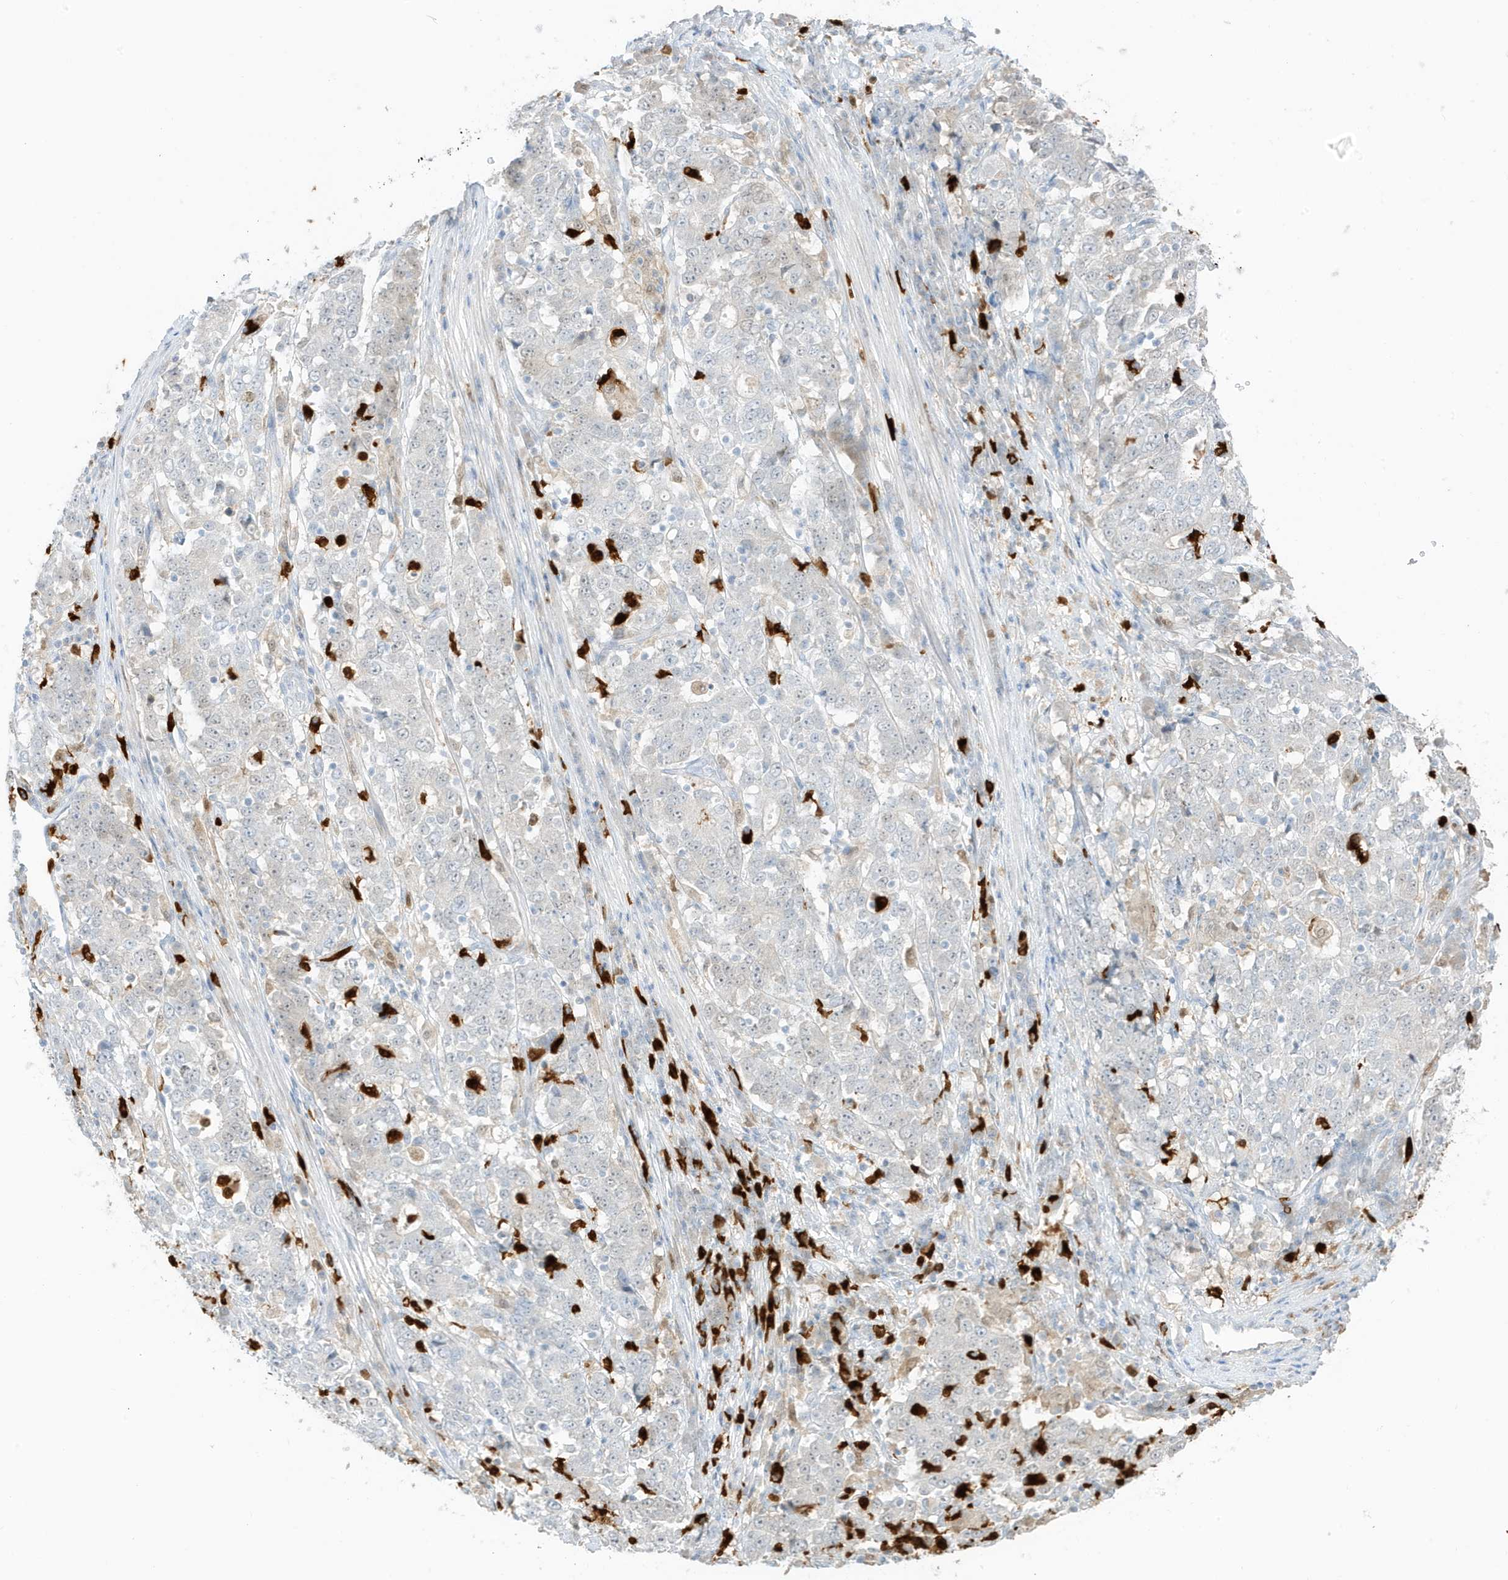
{"staining": {"intensity": "negative", "quantity": "none", "location": "none"}, "tissue": "stomach cancer", "cell_type": "Tumor cells", "image_type": "cancer", "snomed": [{"axis": "morphology", "description": "Adenocarcinoma, NOS"}, {"axis": "topography", "description": "Stomach"}], "caption": "This is an immunohistochemistry micrograph of human adenocarcinoma (stomach). There is no staining in tumor cells.", "gene": "GCA", "patient": {"sex": "male", "age": 59}}